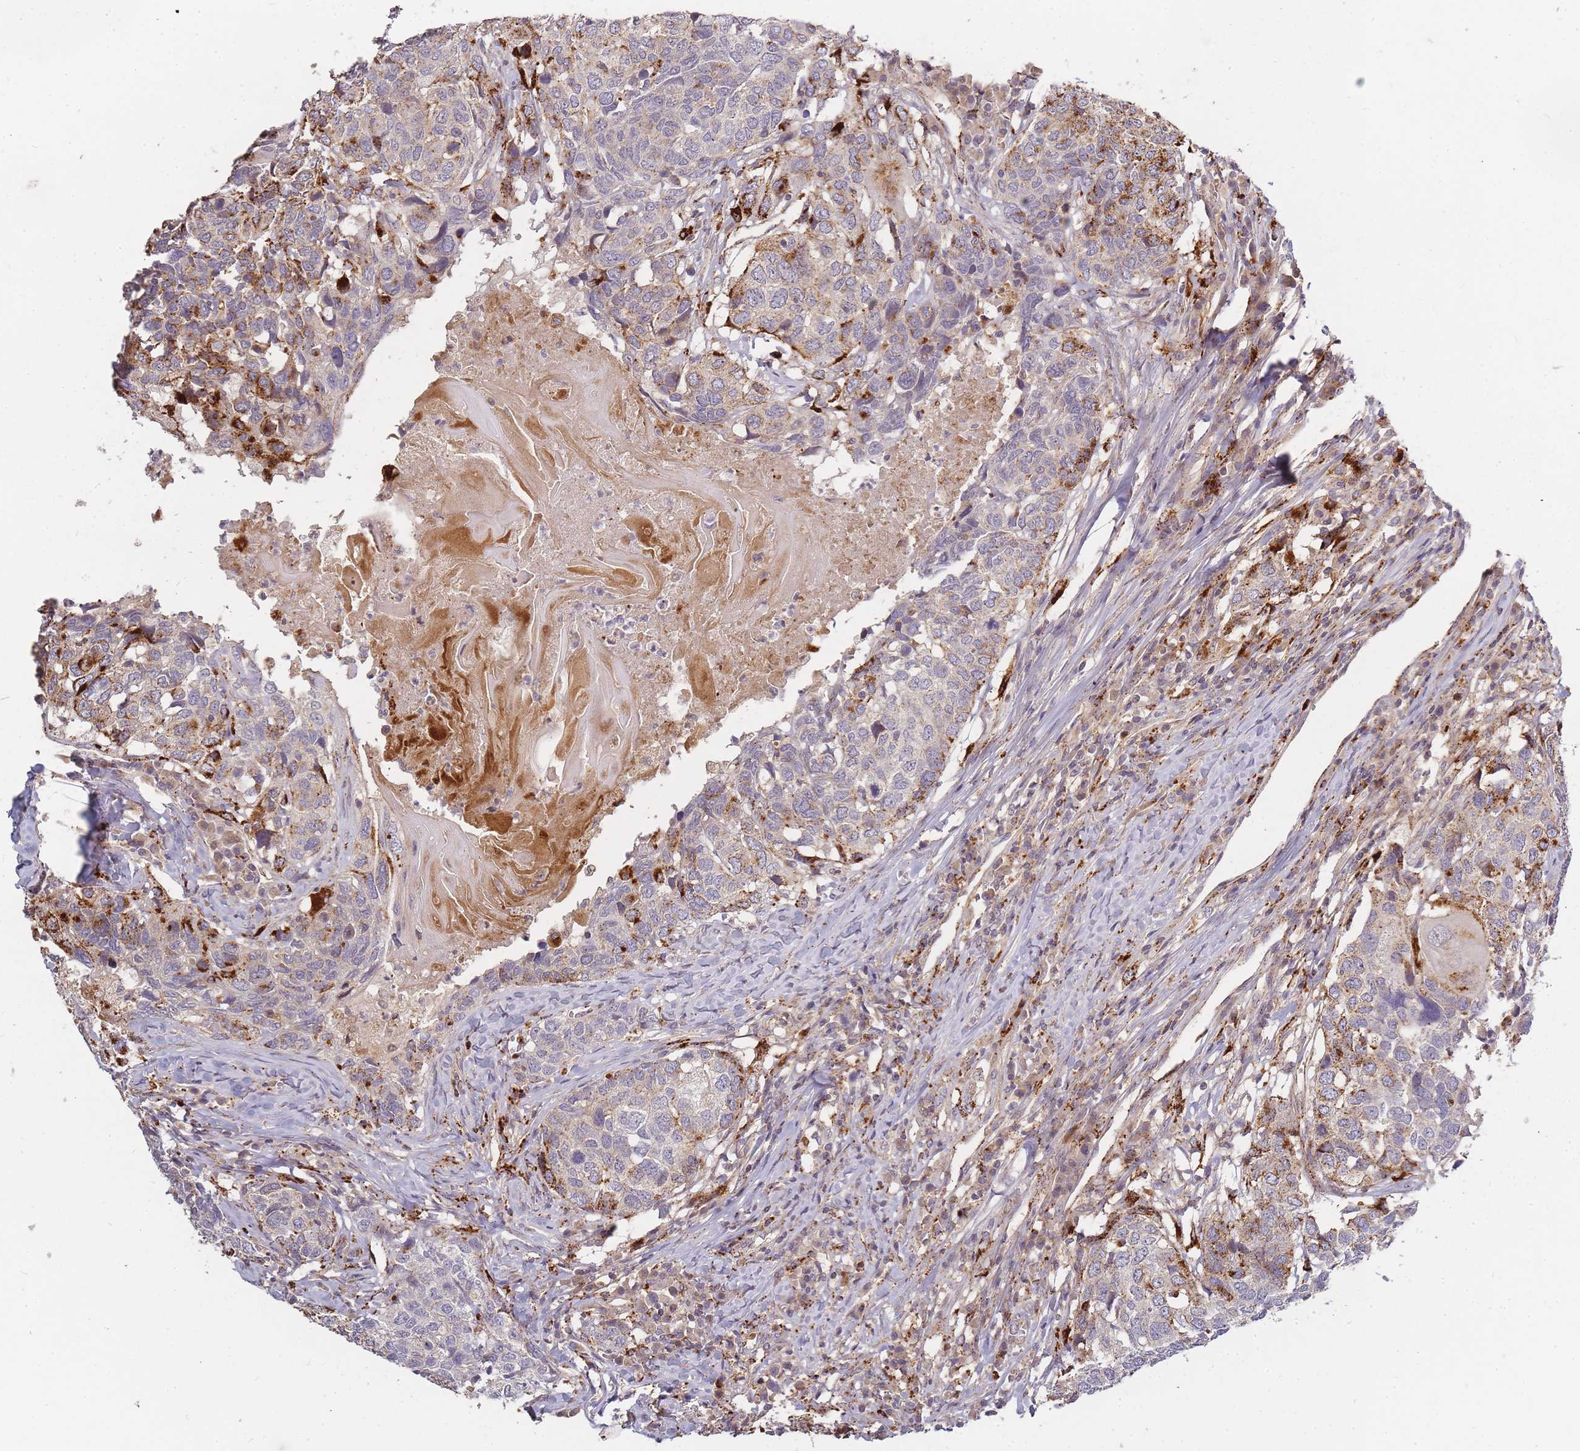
{"staining": {"intensity": "moderate", "quantity": "<25%", "location": "cytoplasmic/membranous"}, "tissue": "head and neck cancer", "cell_type": "Tumor cells", "image_type": "cancer", "snomed": [{"axis": "morphology", "description": "Squamous cell carcinoma, NOS"}, {"axis": "topography", "description": "Head-Neck"}], "caption": "Protein expression analysis of head and neck cancer demonstrates moderate cytoplasmic/membranous positivity in about <25% of tumor cells.", "gene": "ATG5", "patient": {"sex": "male", "age": 66}}